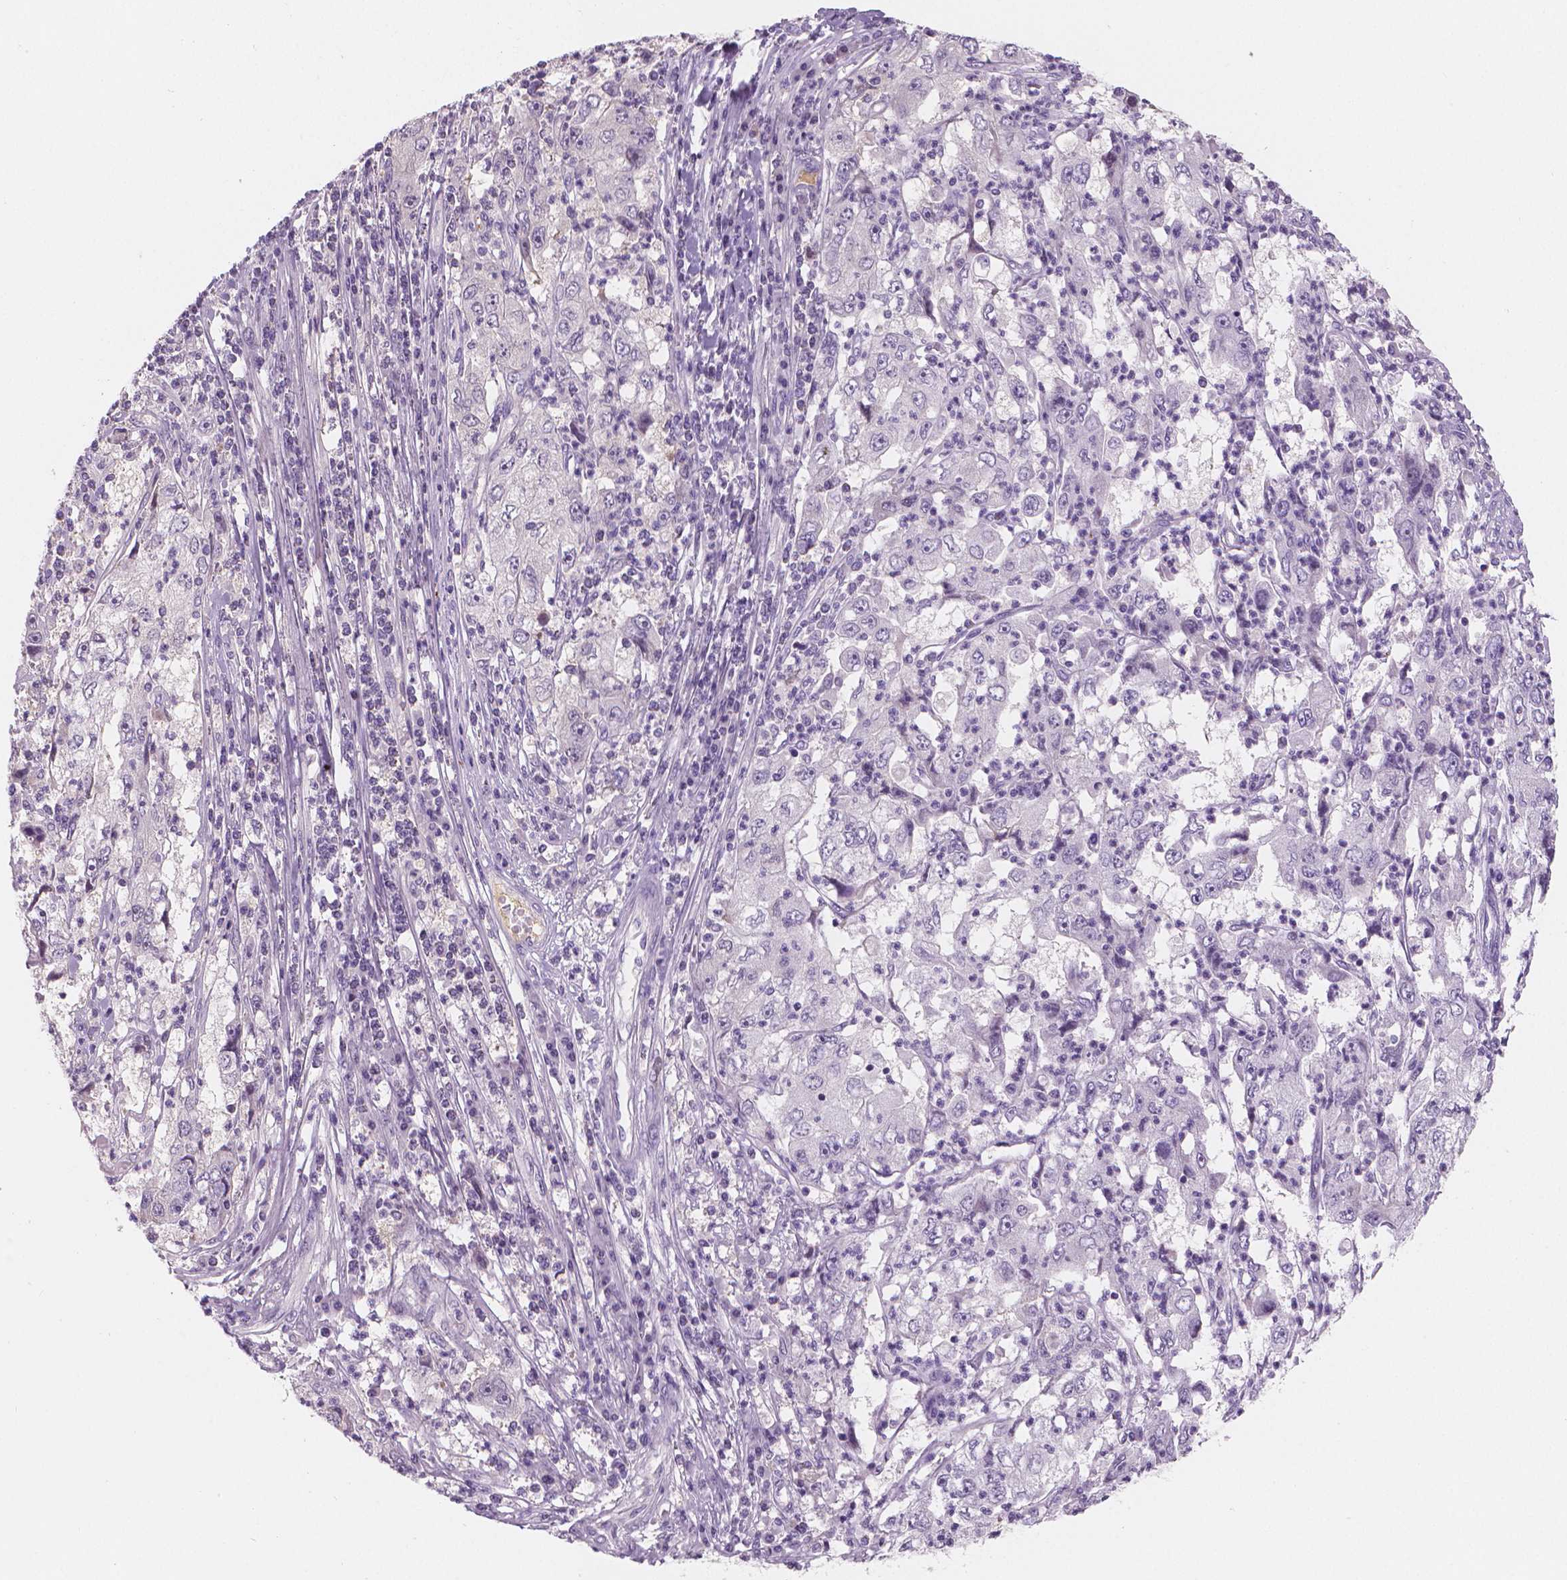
{"staining": {"intensity": "negative", "quantity": "none", "location": "none"}, "tissue": "cervical cancer", "cell_type": "Tumor cells", "image_type": "cancer", "snomed": [{"axis": "morphology", "description": "Squamous cell carcinoma, NOS"}, {"axis": "topography", "description": "Cervix"}], "caption": "Immunohistochemistry photomicrograph of neoplastic tissue: human squamous cell carcinoma (cervical) stained with DAB shows no significant protein expression in tumor cells.", "gene": "APOA4", "patient": {"sex": "female", "age": 36}}